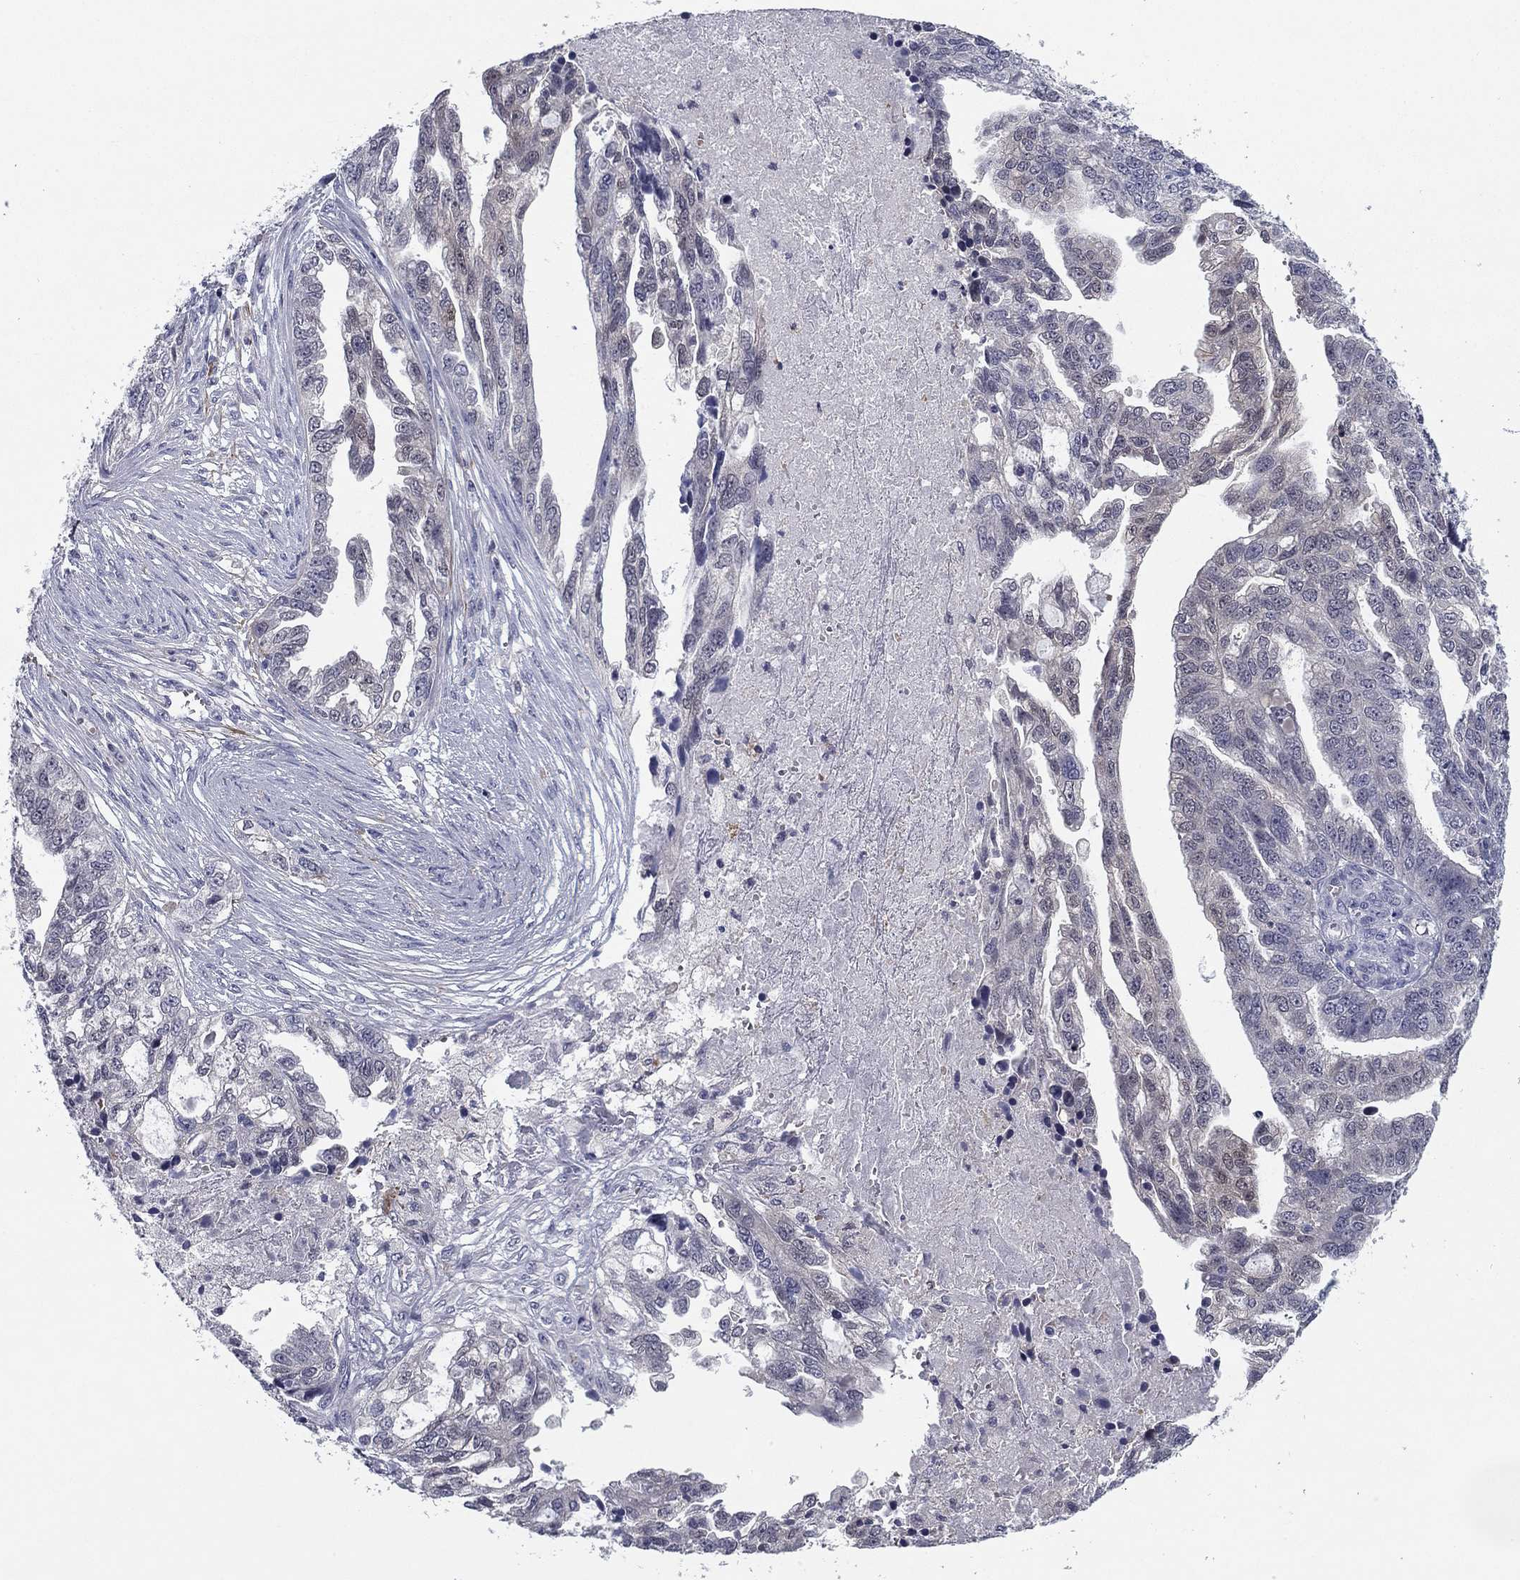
{"staining": {"intensity": "negative", "quantity": "none", "location": "none"}, "tissue": "ovarian cancer", "cell_type": "Tumor cells", "image_type": "cancer", "snomed": [{"axis": "morphology", "description": "Cystadenocarcinoma, serous, NOS"}, {"axis": "topography", "description": "Ovary"}], "caption": "The image reveals no significant expression in tumor cells of ovarian cancer. (DAB immunohistochemistry (IHC), high magnification).", "gene": "REXO5", "patient": {"sex": "female", "age": 51}}